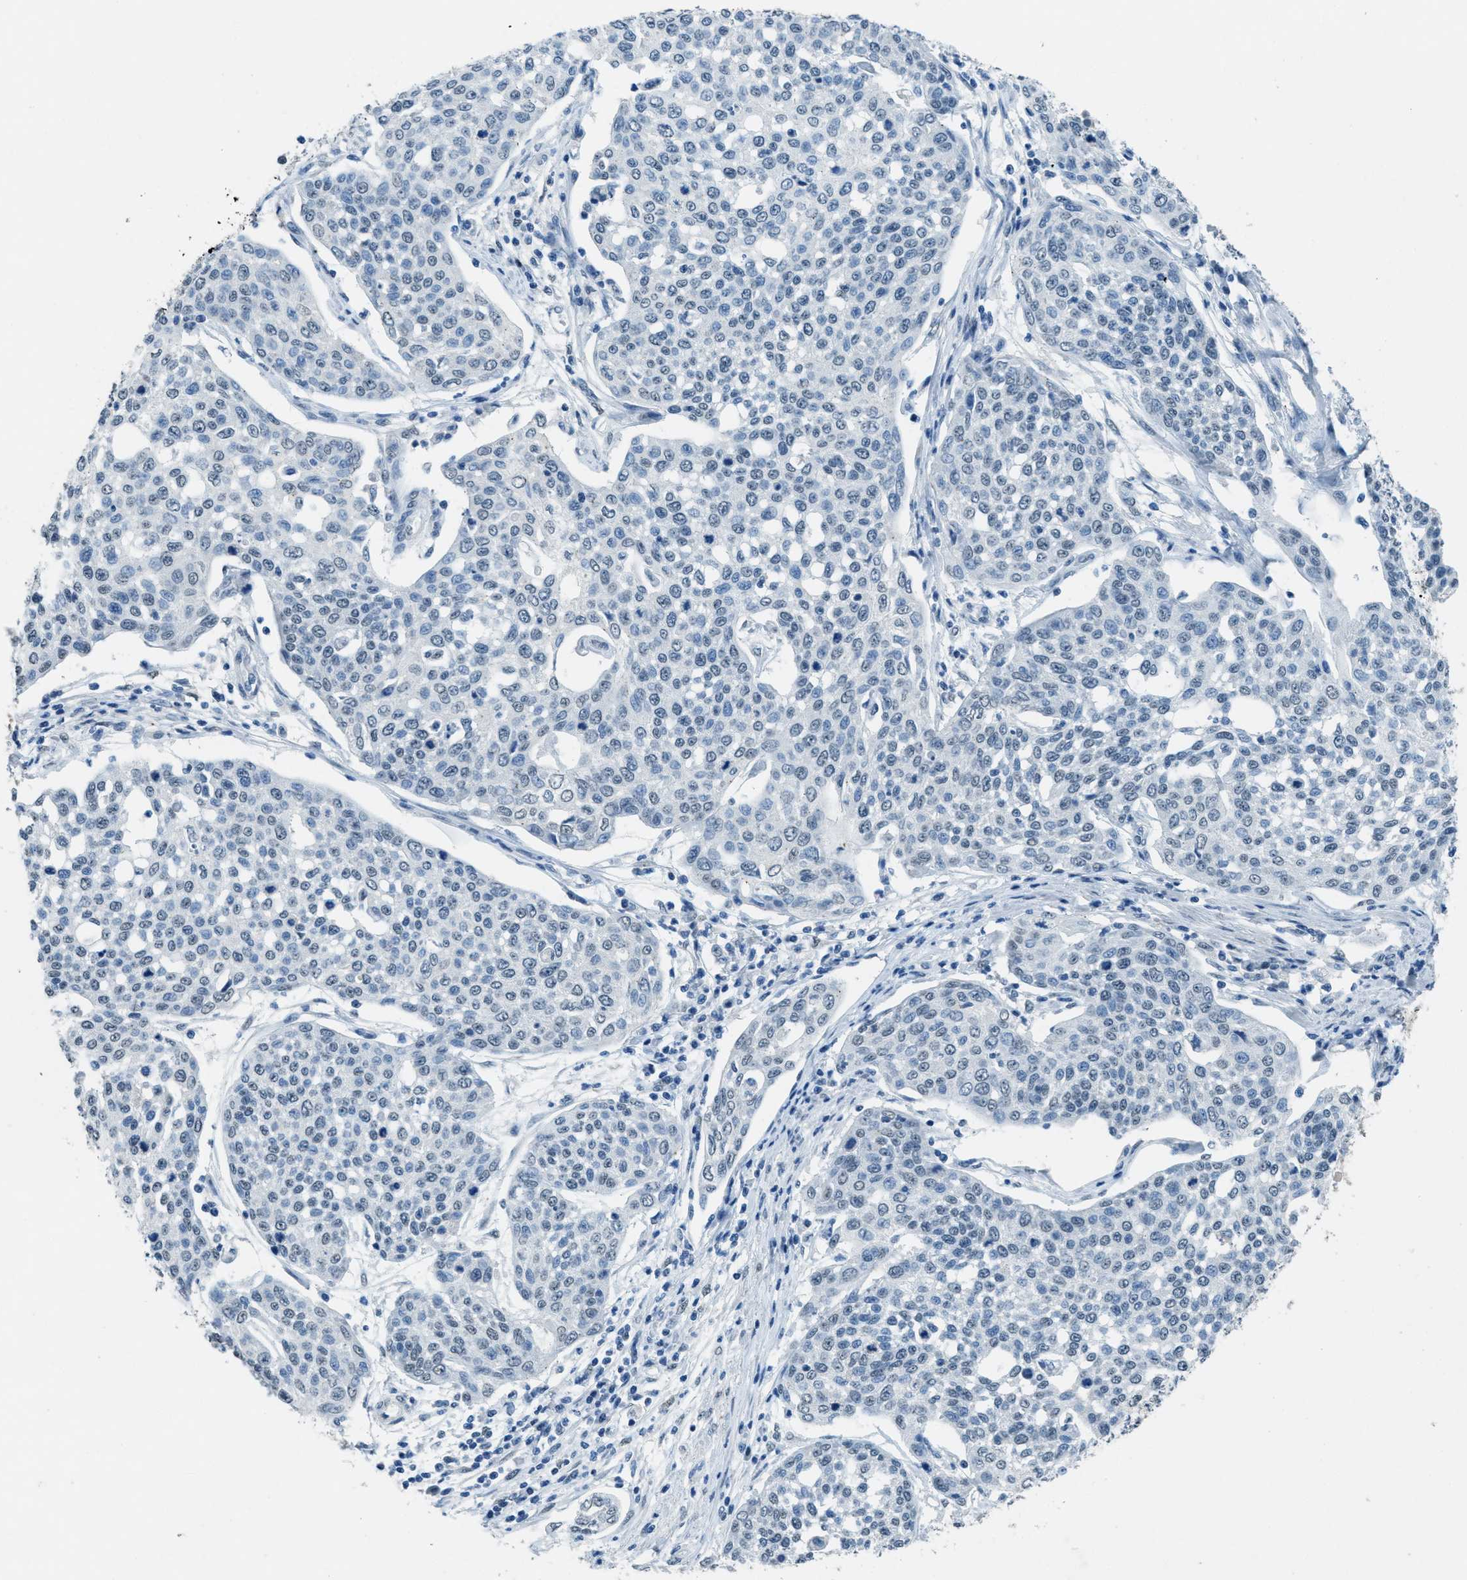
{"staining": {"intensity": "negative", "quantity": "none", "location": "none"}, "tissue": "cervical cancer", "cell_type": "Tumor cells", "image_type": "cancer", "snomed": [{"axis": "morphology", "description": "Squamous cell carcinoma, NOS"}, {"axis": "topography", "description": "Cervix"}], "caption": "This is an IHC micrograph of cervical cancer (squamous cell carcinoma). There is no positivity in tumor cells.", "gene": "TTC13", "patient": {"sex": "female", "age": 34}}